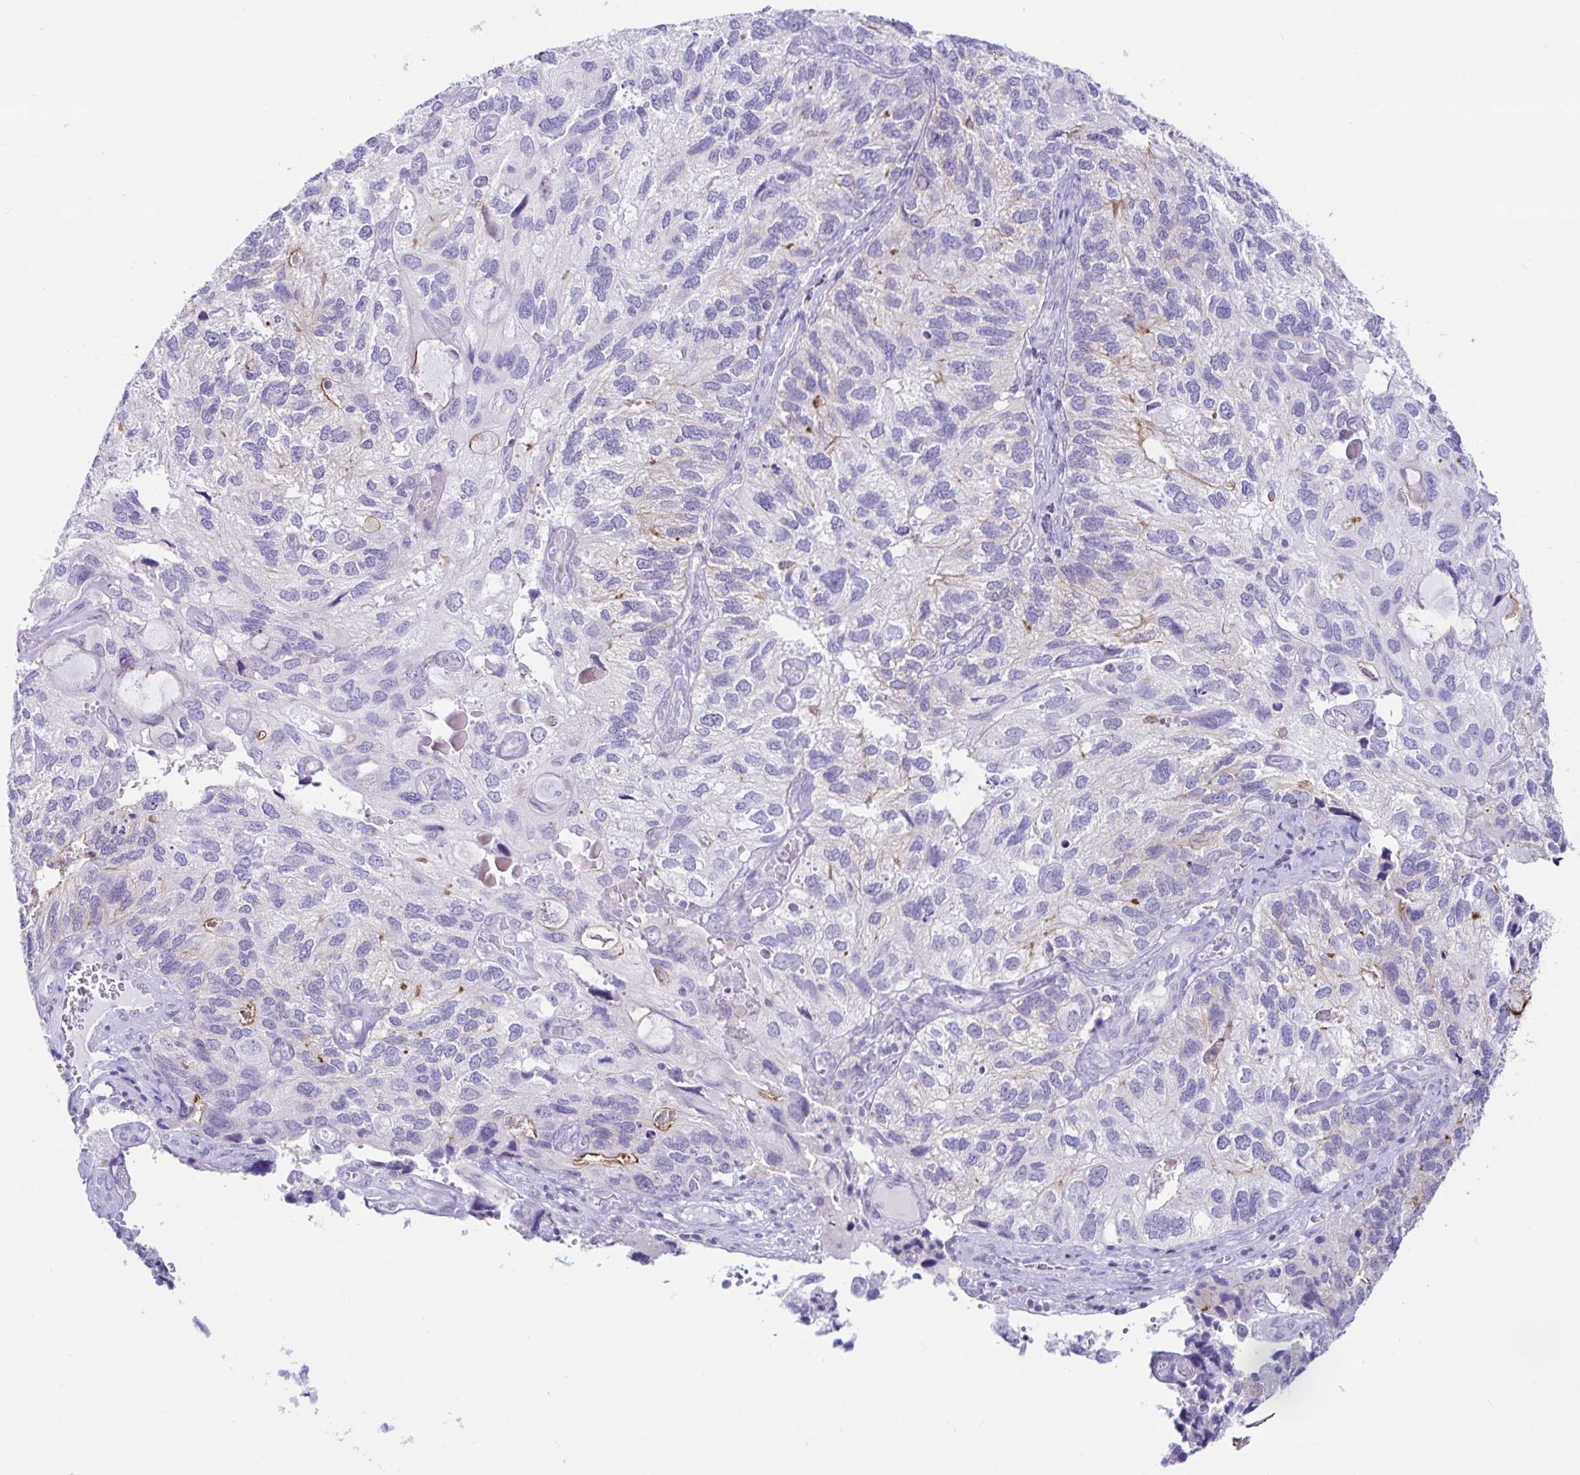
{"staining": {"intensity": "weak", "quantity": "<25%", "location": "cytoplasmic/membranous"}, "tissue": "endometrial cancer", "cell_type": "Tumor cells", "image_type": "cancer", "snomed": [{"axis": "morphology", "description": "Carcinoma, NOS"}, {"axis": "topography", "description": "Uterus"}], "caption": "The photomicrograph reveals no significant staining in tumor cells of endometrial carcinoma.", "gene": "BEST1", "patient": {"sex": "female", "age": 76}}